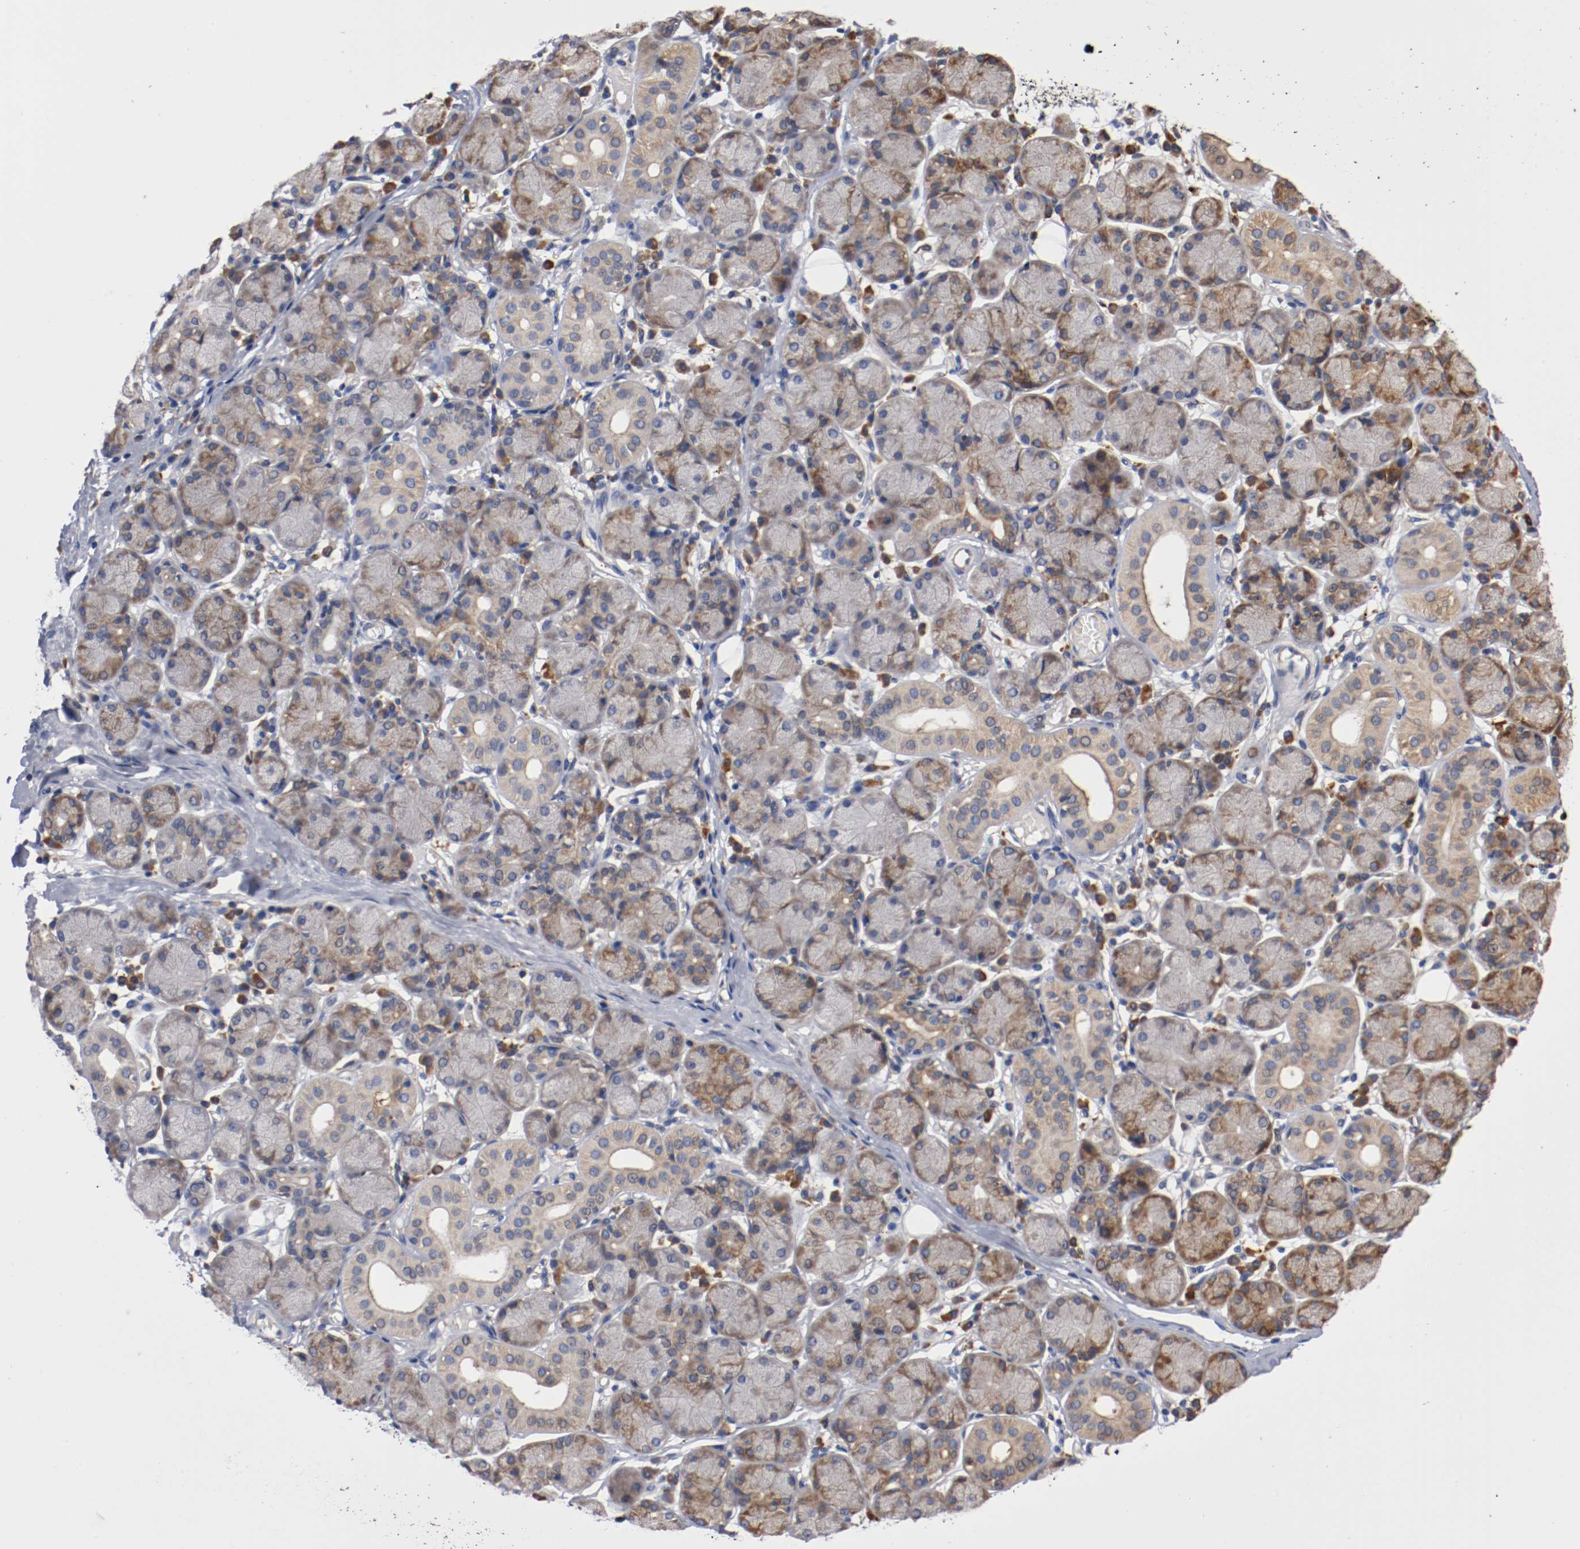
{"staining": {"intensity": "weak", "quantity": "25%-75%", "location": "cytoplasmic/membranous"}, "tissue": "salivary gland", "cell_type": "Glandular cells", "image_type": "normal", "snomed": [{"axis": "morphology", "description": "Normal tissue, NOS"}, {"axis": "topography", "description": "Salivary gland"}], "caption": "Salivary gland was stained to show a protein in brown. There is low levels of weak cytoplasmic/membranous staining in about 25%-75% of glandular cells.", "gene": "TNFSF12", "patient": {"sex": "female", "age": 24}}